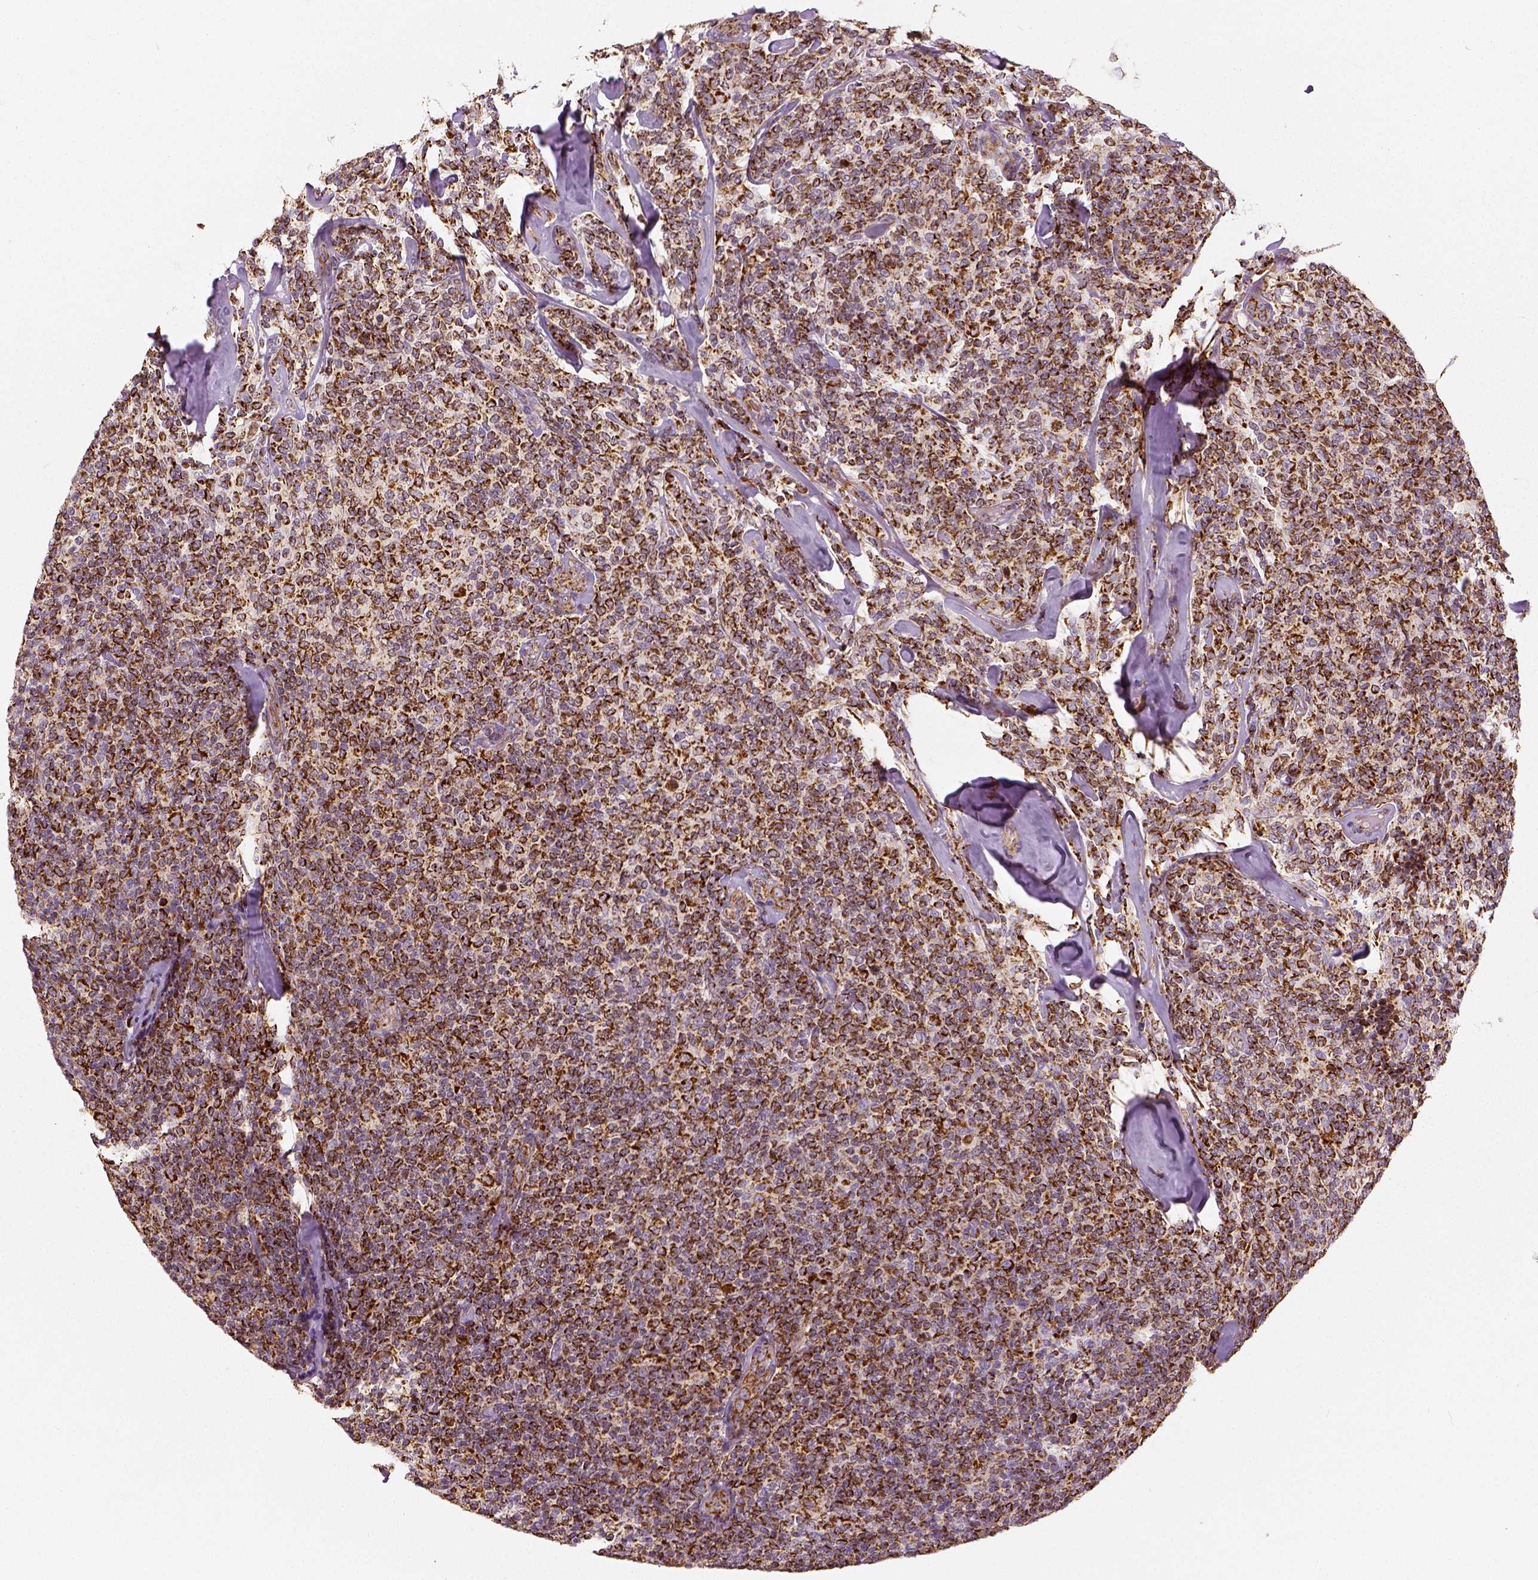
{"staining": {"intensity": "strong", "quantity": ">75%", "location": "cytoplasmic/membranous"}, "tissue": "lymphoma", "cell_type": "Tumor cells", "image_type": "cancer", "snomed": [{"axis": "morphology", "description": "Malignant lymphoma, non-Hodgkin's type, Low grade"}, {"axis": "topography", "description": "Lymph node"}], "caption": "DAB (3,3'-diaminobenzidine) immunohistochemical staining of human malignant lymphoma, non-Hodgkin's type (low-grade) reveals strong cytoplasmic/membranous protein expression in approximately >75% of tumor cells.", "gene": "PGAM5", "patient": {"sex": "female", "age": 56}}